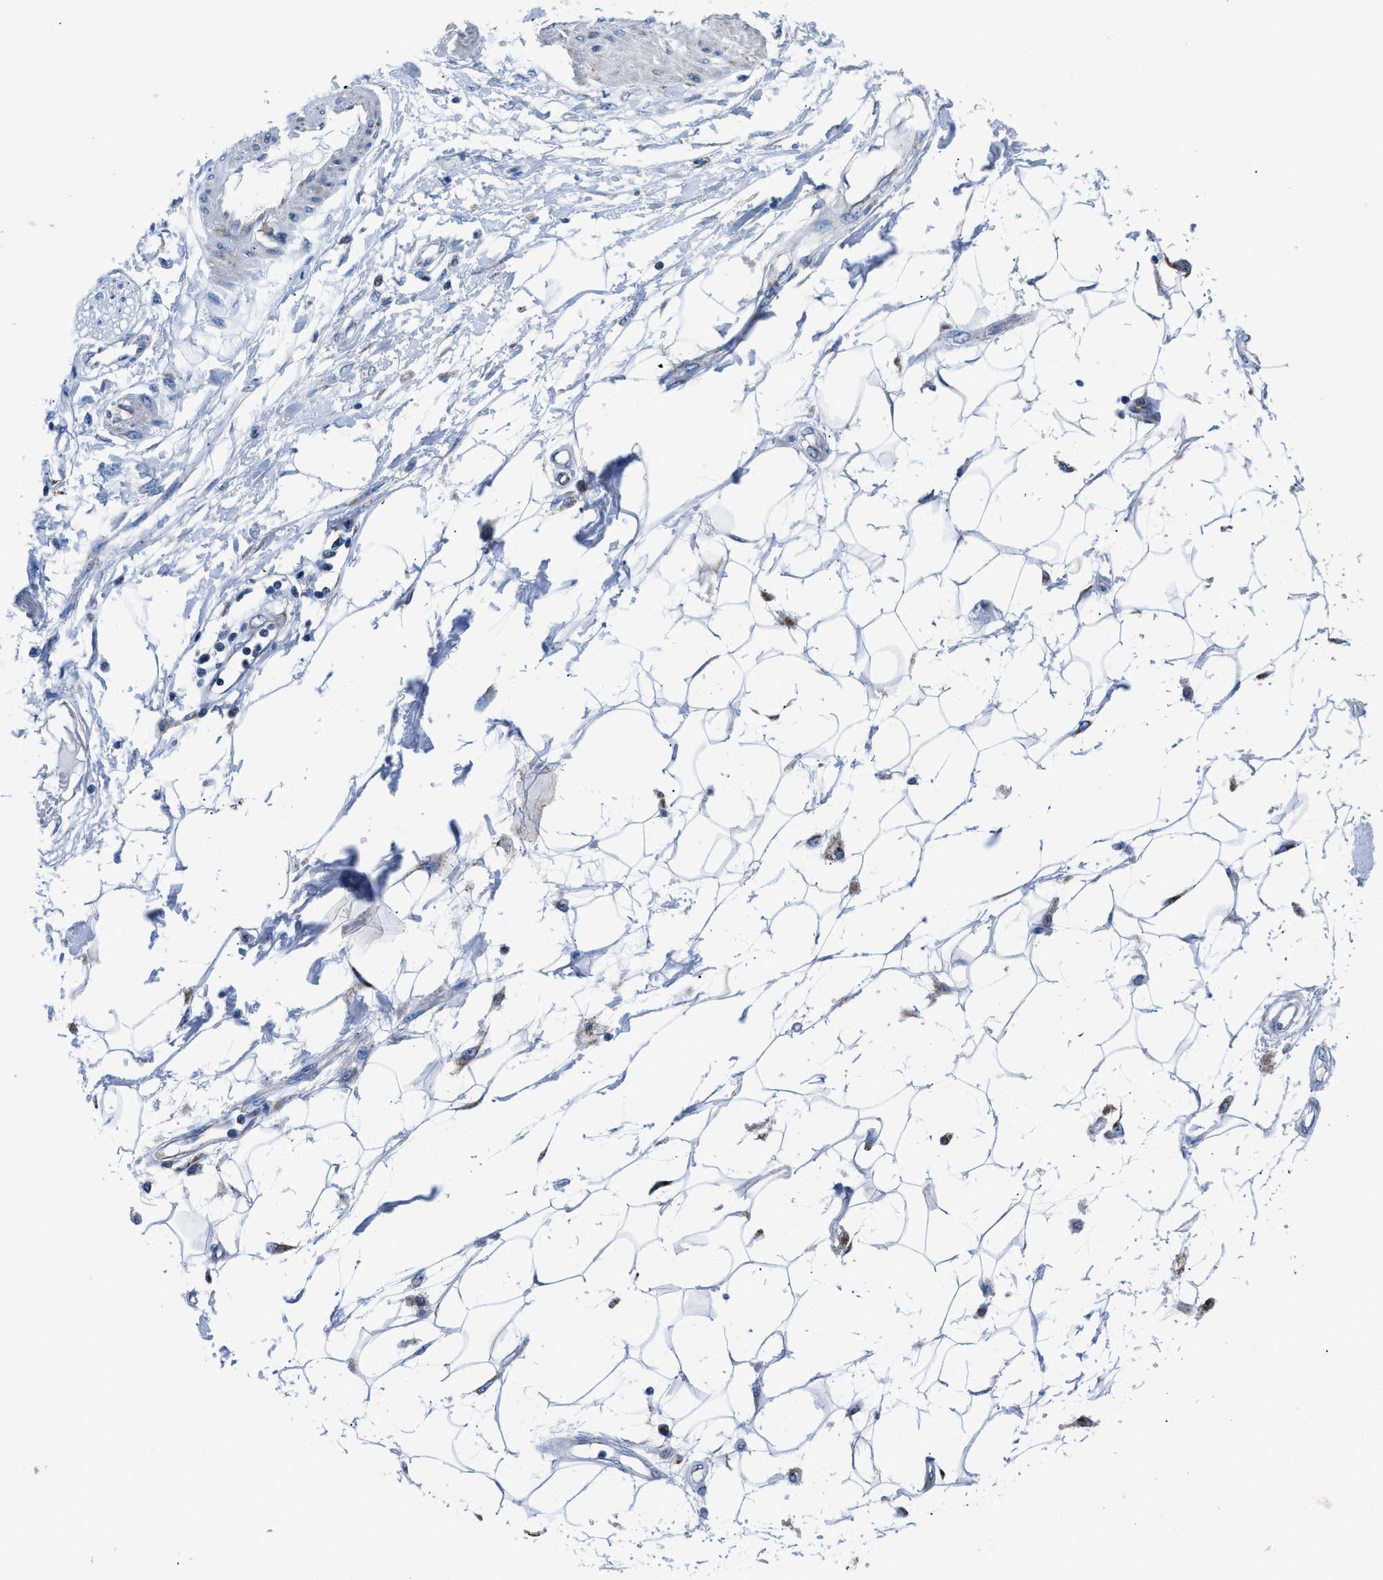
{"staining": {"intensity": "negative", "quantity": "none", "location": "none"}, "tissue": "adipose tissue", "cell_type": "Adipocytes", "image_type": "normal", "snomed": [{"axis": "morphology", "description": "Normal tissue, NOS"}, {"axis": "morphology", "description": "Squamous cell carcinoma, NOS"}, {"axis": "topography", "description": "Skin"}, {"axis": "topography", "description": "Peripheral nerve tissue"}], "caption": "Immunohistochemical staining of normal human adipose tissue reveals no significant staining in adipocytes. The staining was performed using DAB (3,3'-diaminobenzidine) to visualize the protein expression in brown, while the nuclei were stained in blue with hematoxylin (Magnification: 20x).", "gene": "ZDHHC3", "patient": {"sex": "male", "age": 83}}